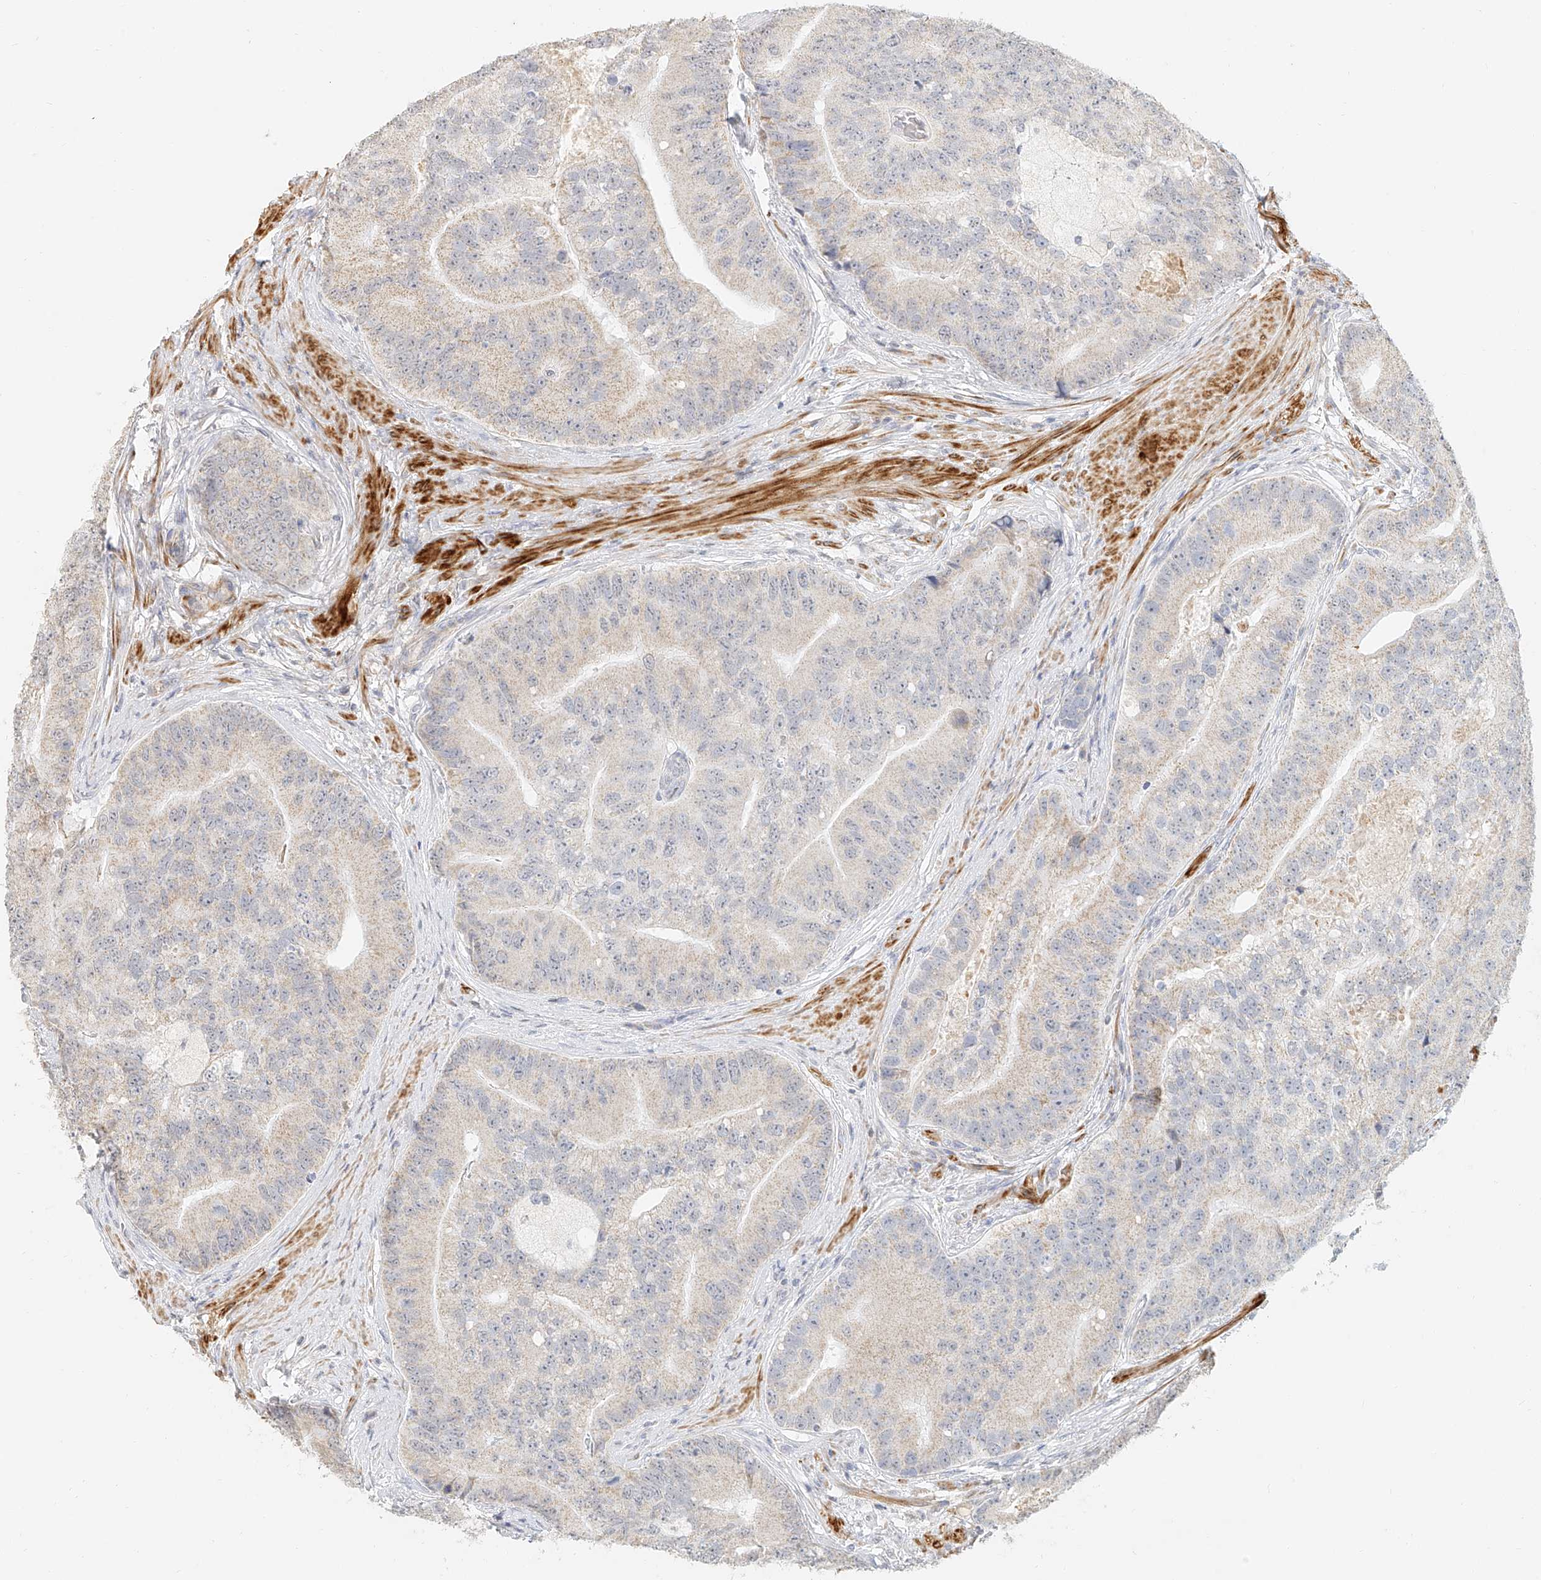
{"staining": {"intensity": "negative", "quantity": "none", "location": "none"}, "tissue": "prostate cancer", "cell_type": "Tumor cells", "image_type": "cancer", "snomed": [{"axis": "morphology", "description": "Adenocarcinoma, High grade"}, {"axis": "topography", "description": "Prostate"}], "caption": "This is a histopathology image of immunohistochemistry (IHC) staining of prostate cancer (high-grade adenocarcinoma), which shows no expression in tumor cells.", "gene": "CXorf58", "patient": {"sex": "male", "age": 70}}